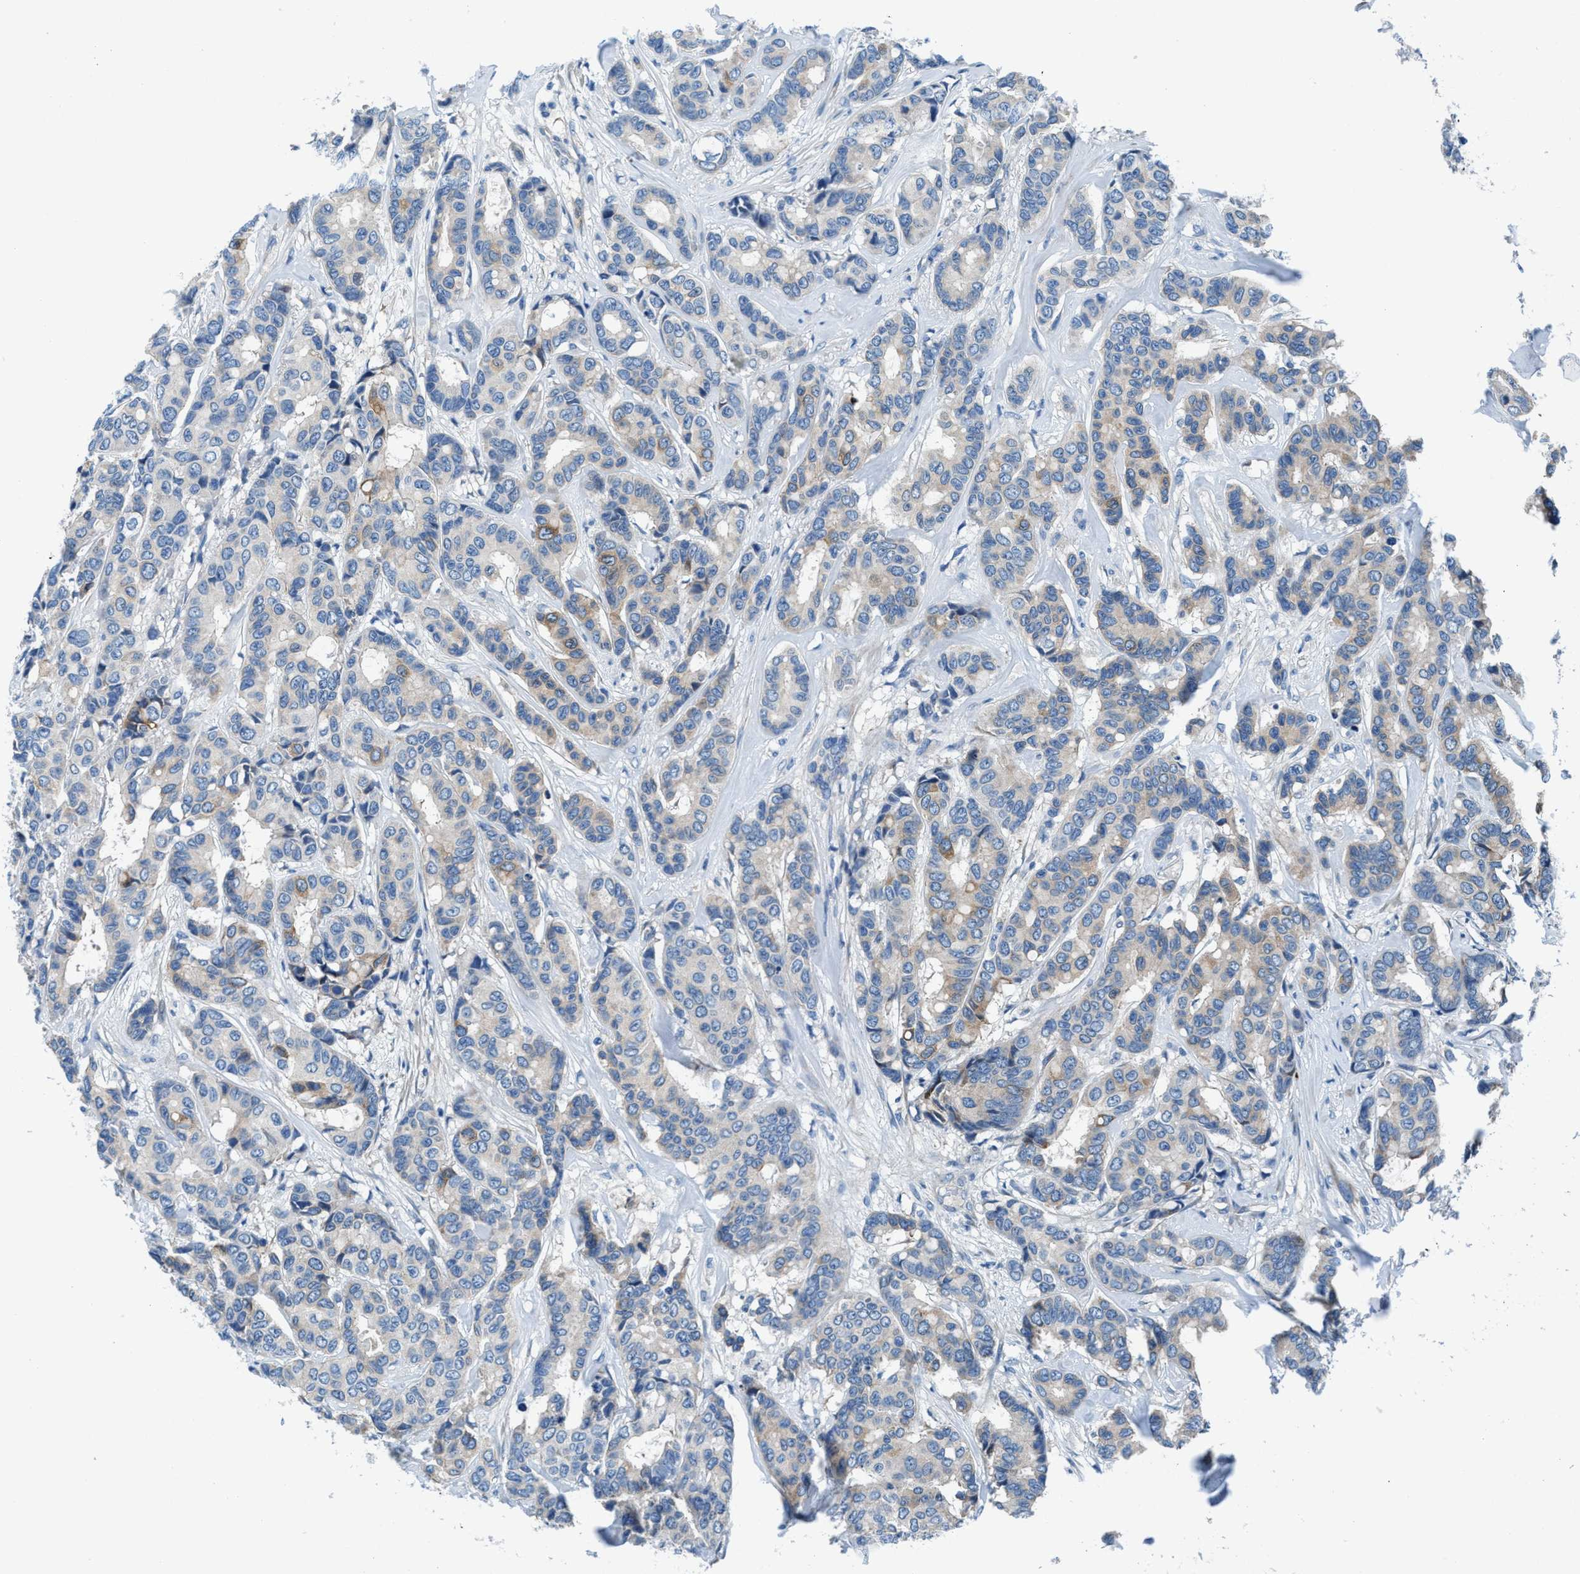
{"staining": {"intensity": "weak", "quantity": "25%-75%", "location": "cytoplasmic/membranous"}, "tissue": "breast cancer", "cell_type": "Tumor cells", "image_type": "cancer", "snomed": [{"axis": "morphology", "description": "Duct carcinoma"}, {"axis": "topography", "description": "Breast"}], "caption": "DAB immunohistochemical staining of human breast cancer (invasive ductal carcinoma) shows weak cytoplasmic/membranous protein staining in approximately 25%-75% of tumor cells.", "gene": "CDRT4", "patient": {"sex": "female", "age": 87}}